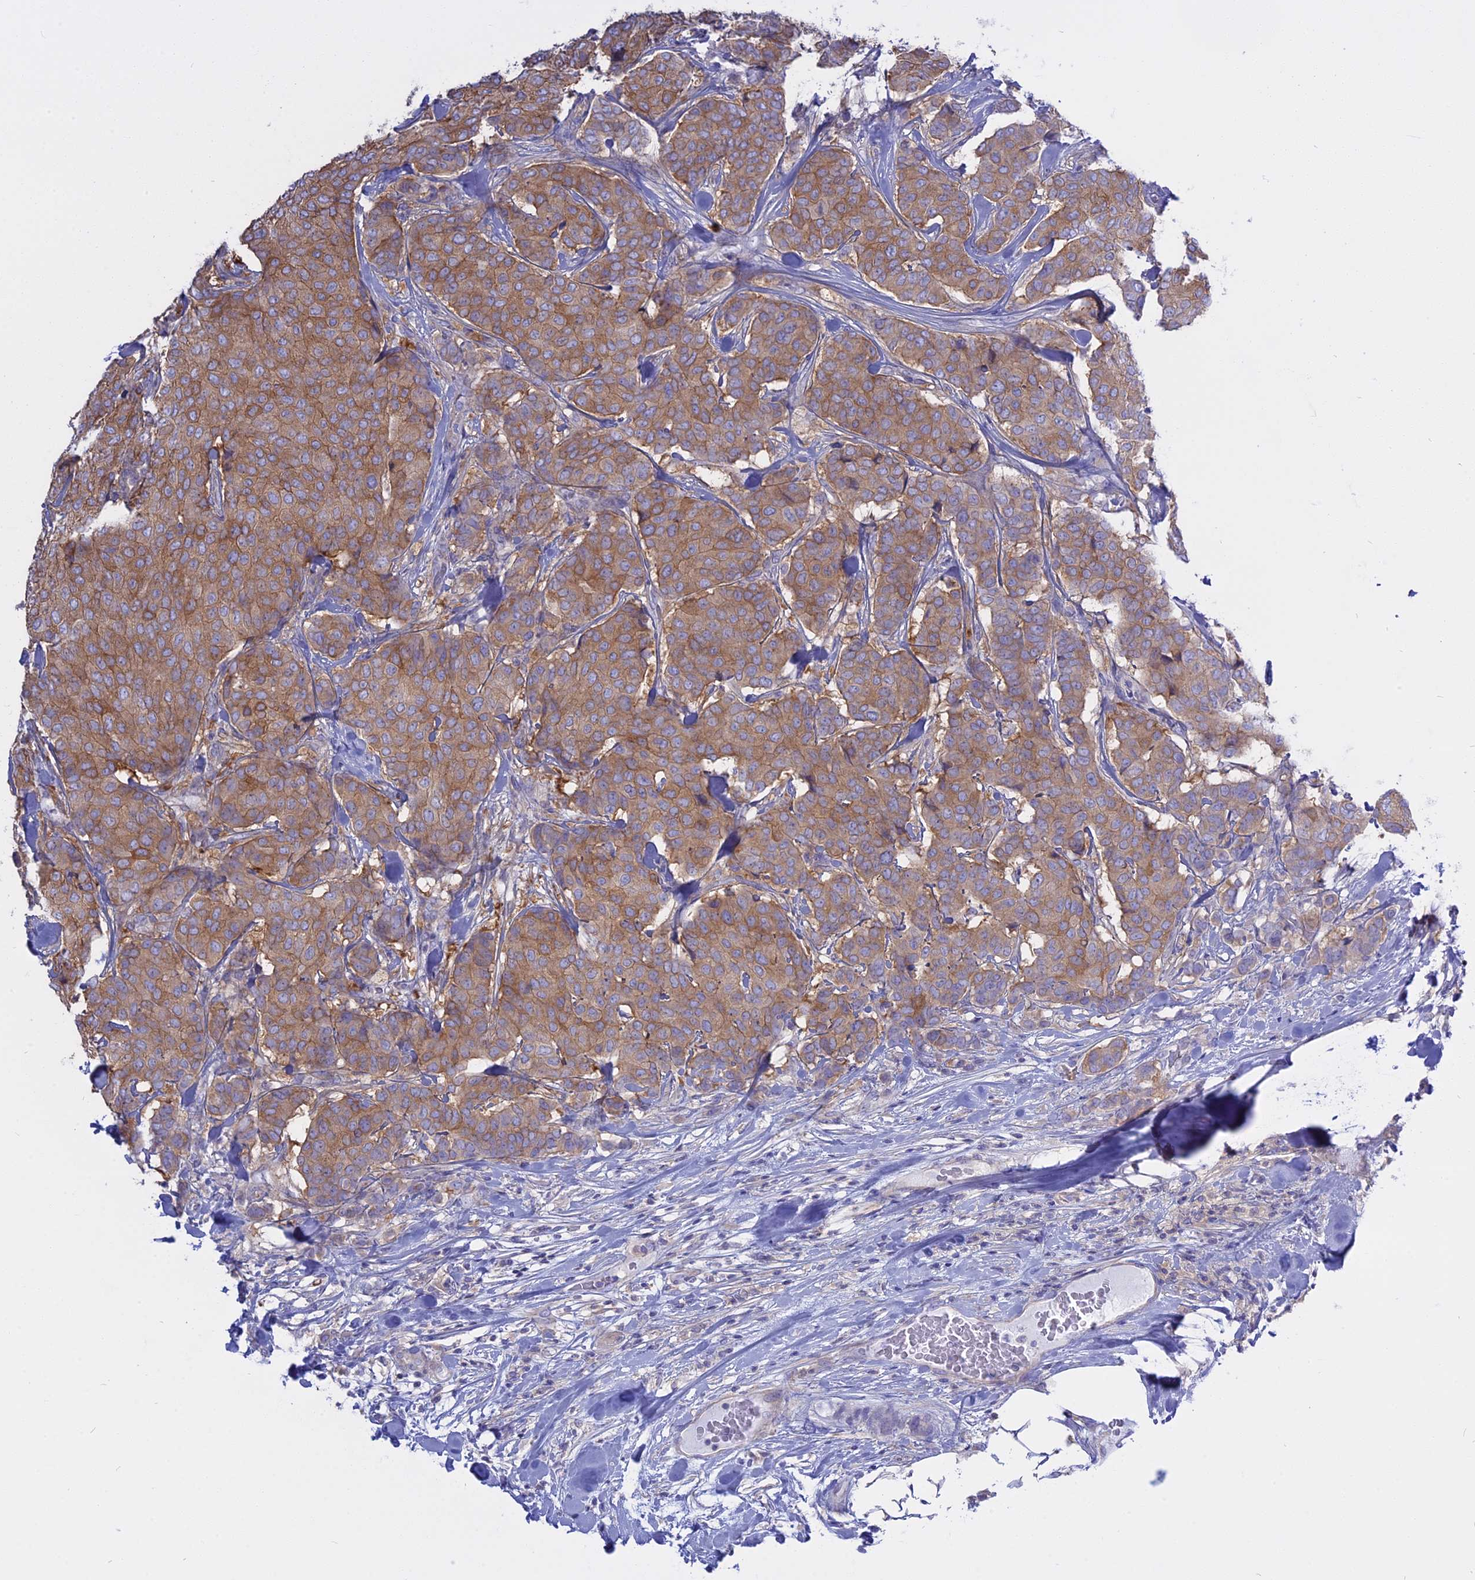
{"staining": {"intensity": "moderate", "quantity": ">75%", "location": "cytoplasmic/membranous"}, "tissue": "breast cancer", "cell_type": "Tumor cells", "image_type": "cancer", "snomed": [{"axis": "morphology", "description": "Duct carcinoma"}, {"axis": "topography", "description": "Breast"}], "caption": "IHC (DAB (3,3'-diaminobenzidine)) staining of human breast cancer shows moderate cytoplasmic/membranous protein expression in about >75% of tumor cells.", "gene": "AHCYL1", "patient": {"sex": "female", "age": 75}}